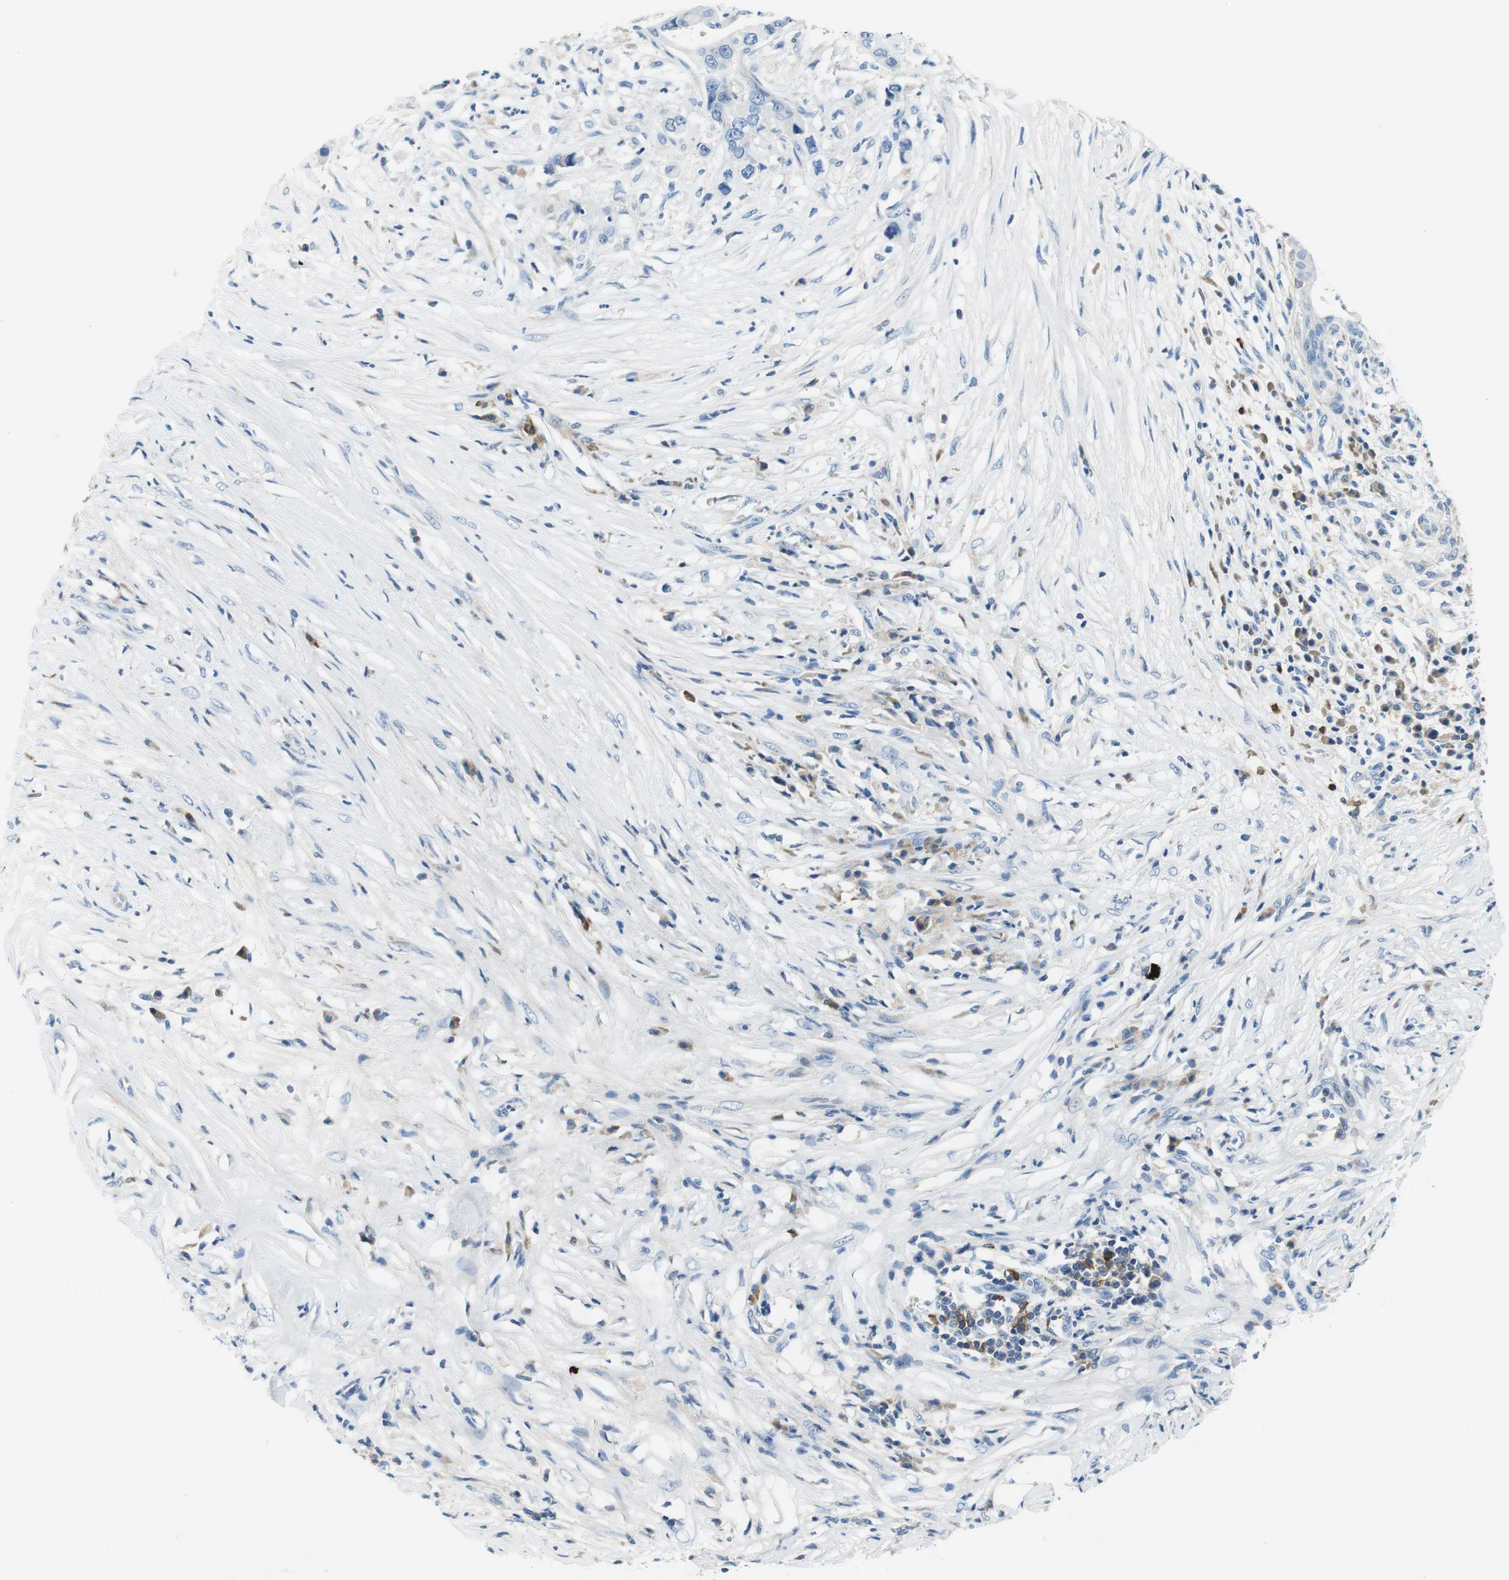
{"staining": {"intensity": "negative", "quantity": "none", "location": "none"}, "tissue": "pancreatic cancer", "cell_type": "Tumor cells", "image_type": "cancer", "snomed": [{"axis": "morphology", "description": "Adenocarcinoma, NOS"}, {"axis": "topography", "description": "Pancreas"}], "caption": "This is an IHC micrograph of human pancreatic adenocarcinoma. There is no positivity in tumor cells.", "gene": "IGHD", "patient": {"sex": "male", "age": 77}}